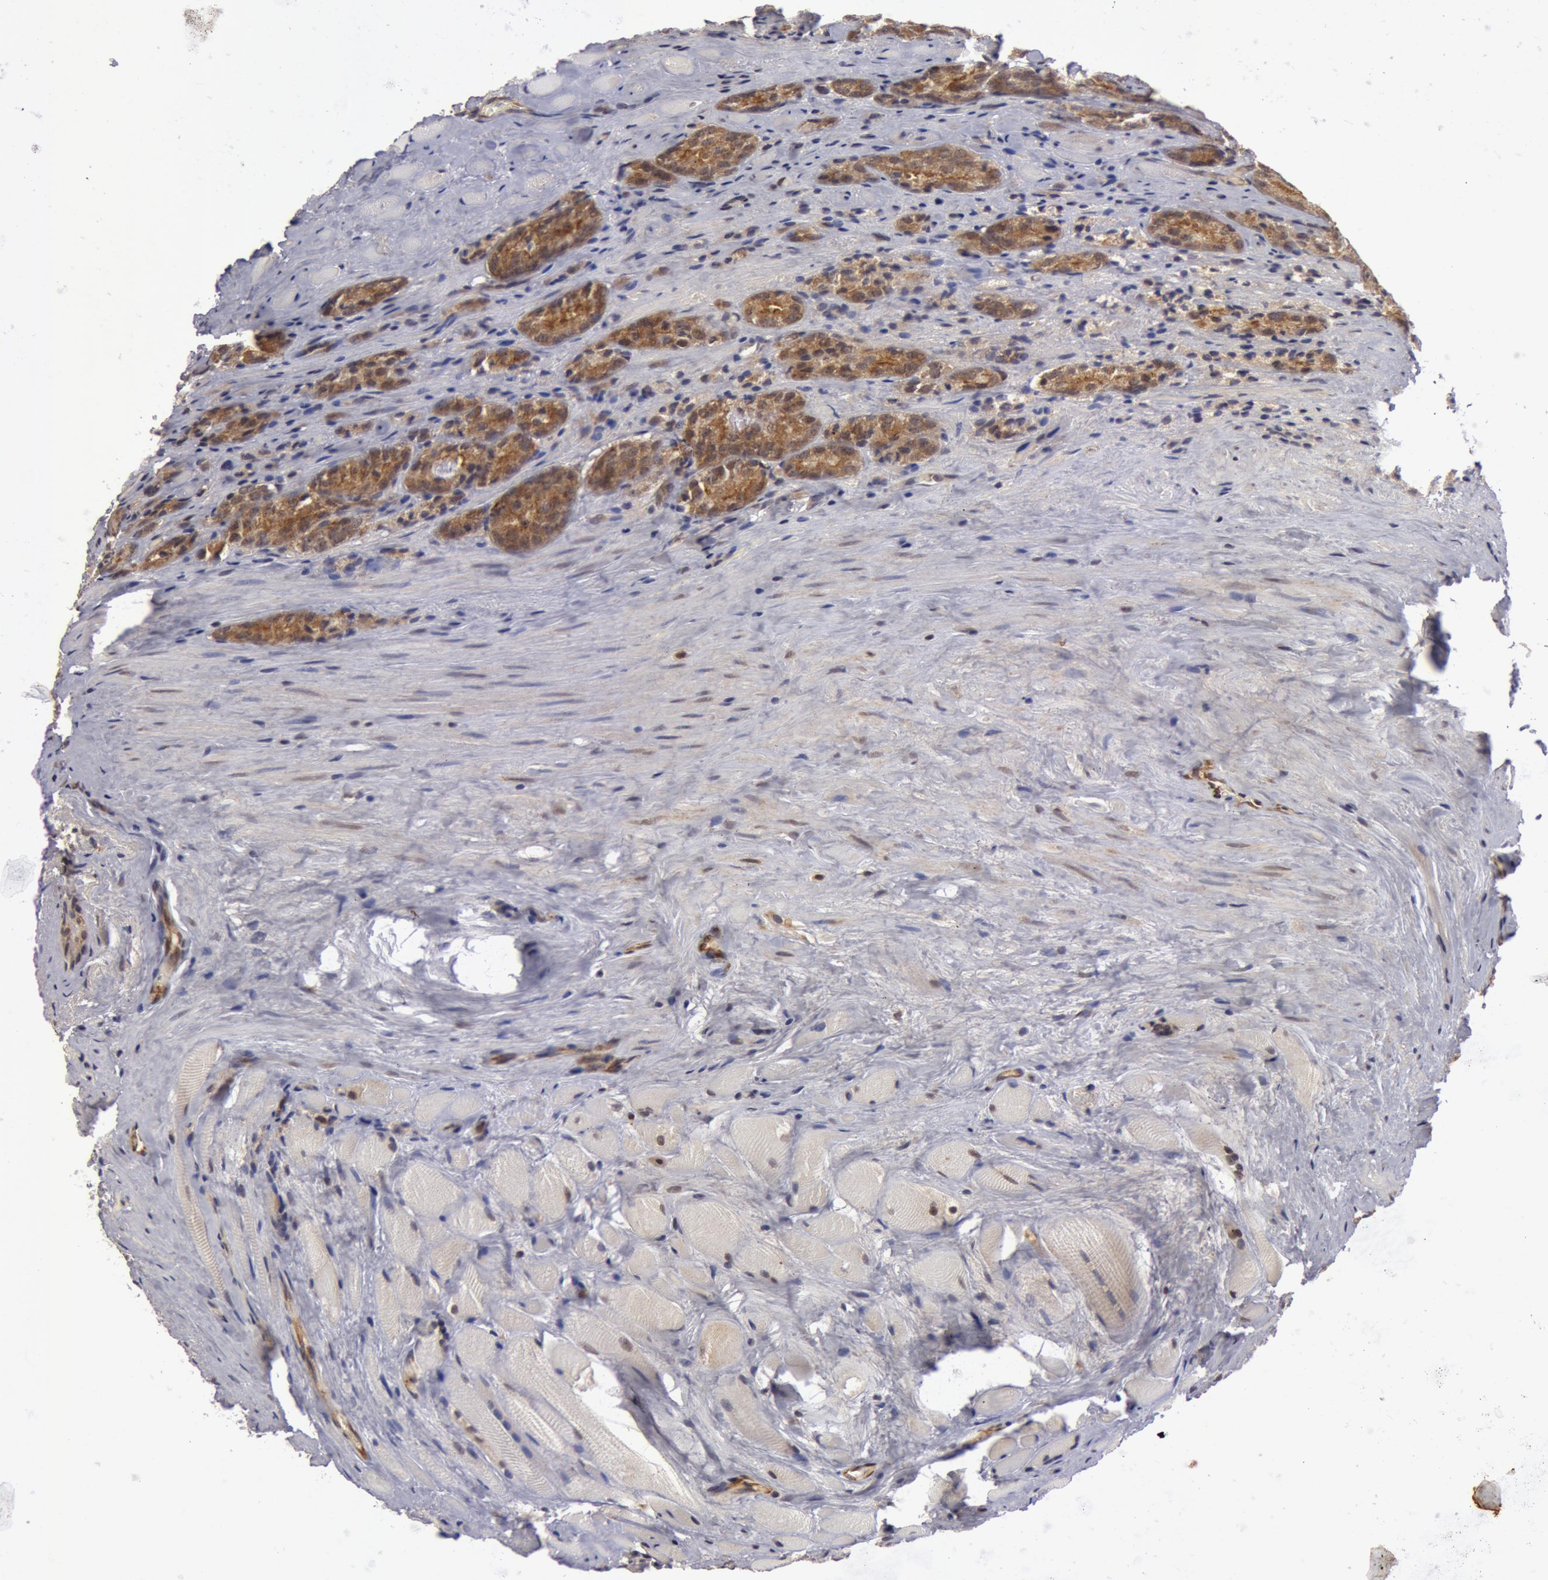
{"staining": {"intensity": "strong", "quantity": "25%-75%", "location": "cytoplasmic/membranous"}, "tissue": "prostate cancer", "cell_type": "Tumor cells", "image_type": "cancer", "snomed": [{"axis": "morphology", "description": "Adenocarcinoma, Medium grade"}, {"axis": "topography", "description": "Prostate"}], "caption": "A brown stain shows strong cytoplasmic/membranous positivity of a protein in human prostate cancer (medium-grade adenocarcinoma) tumor cells.", "gene": "SYTL4", "patient": {"sex": "male", "age": 60}}